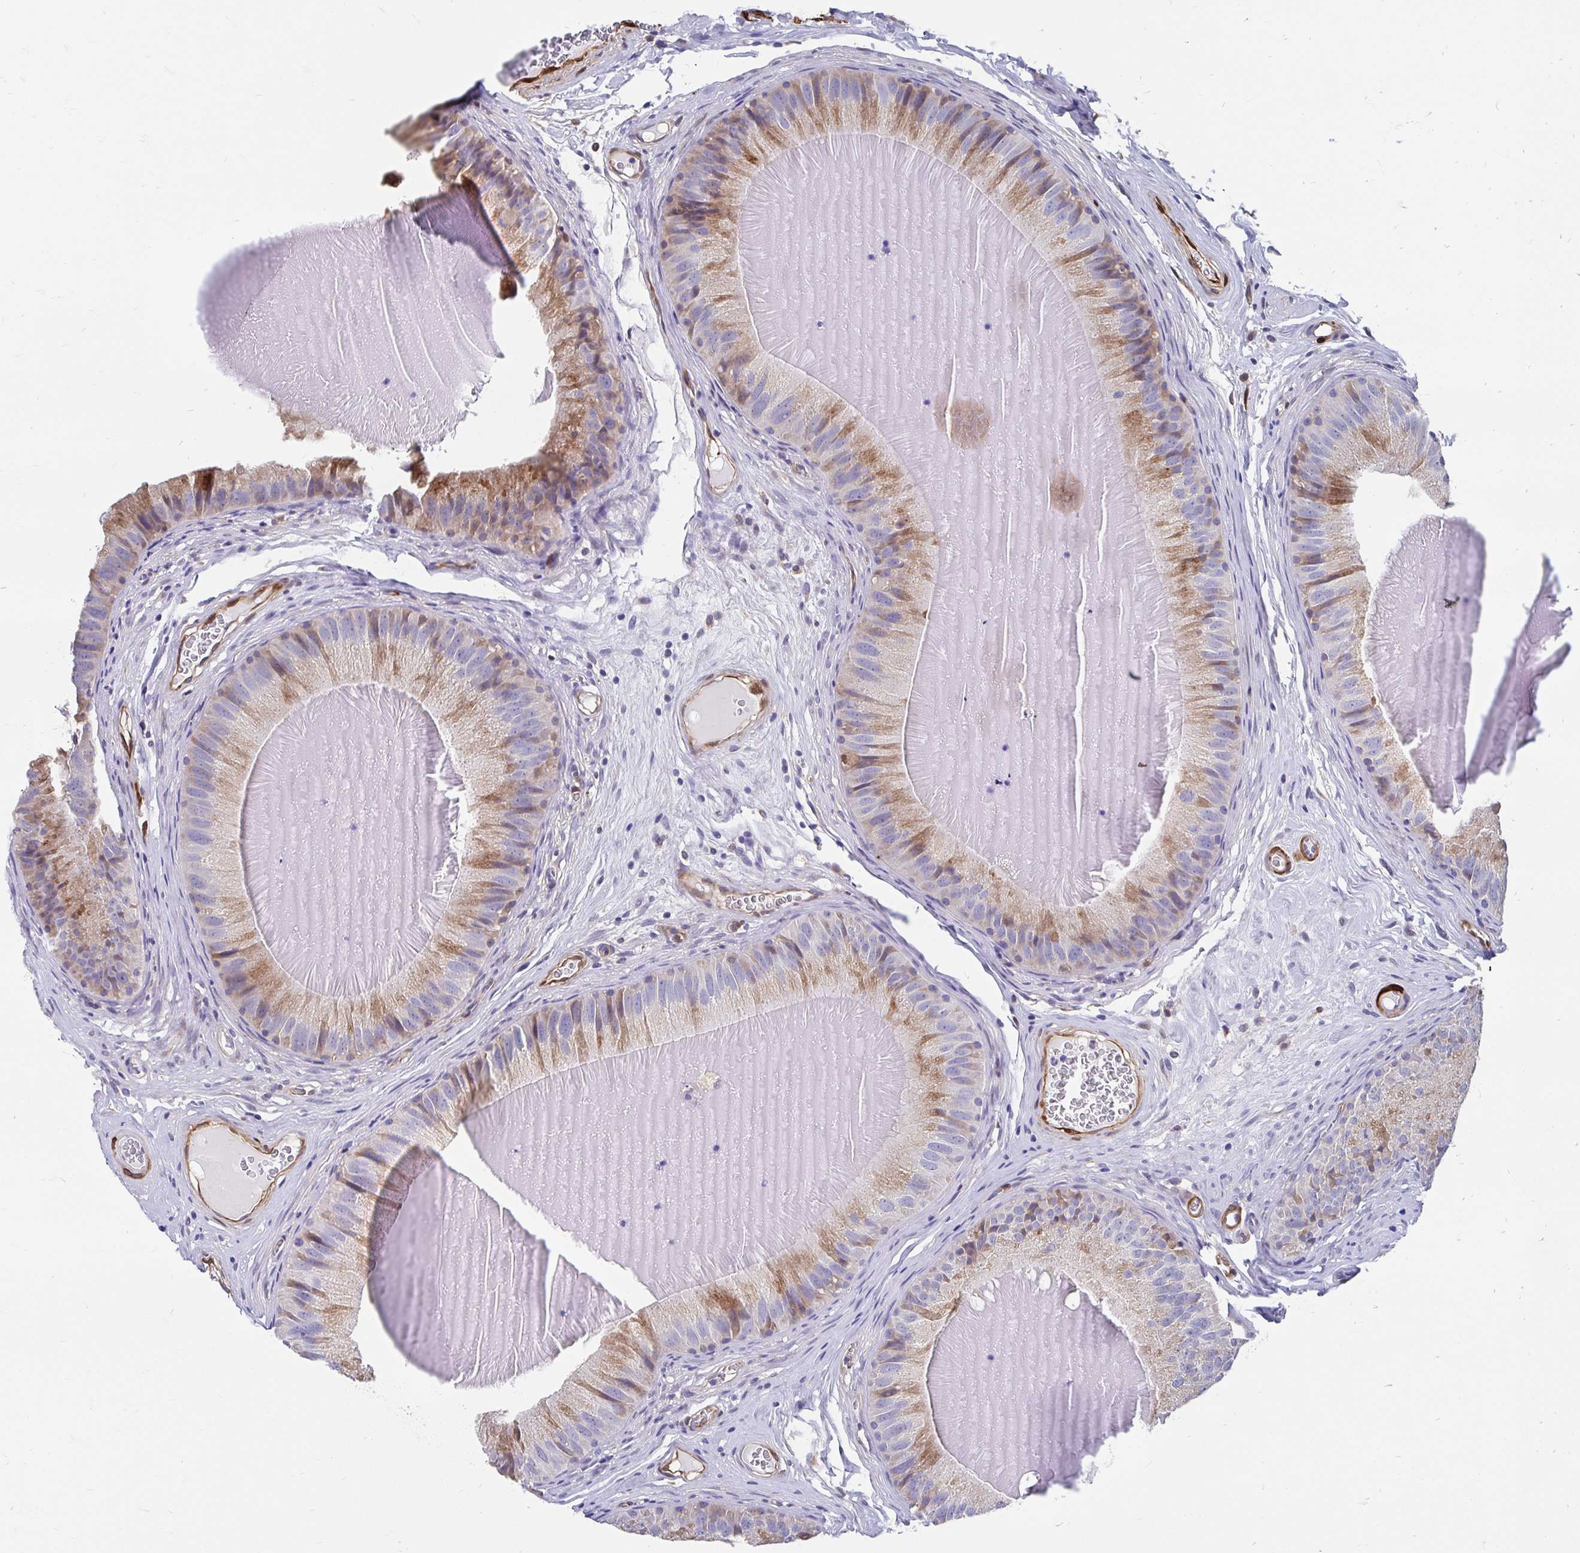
{"staining": {"intensity": "moderate", "quantity": "<25%", "location": "cytoplasmic/membranous"}, "tissue": "epididymis", "cell_type": "Glandular cells", "image_type": "normal", "snomed": [{"axis": "morphology", "description": "Normal tissue, NOS"}, {"axis": "topography", "description": "Epididymis, spermatic cord, NOS"}], "caption": "DAB immunohistochemical staining of benign human epididymis reveals moderate cytoplasmic/membranous protein staining in approximately <25% of glandular cells. Using DAB (3,3'-diaminobenzidine) (brown) and hematoxylin (blue) stains, captured at high magnification using brightfield microscopy.", "gene": "CDKL1", "patient": {"sex": "male", "age": 39}}